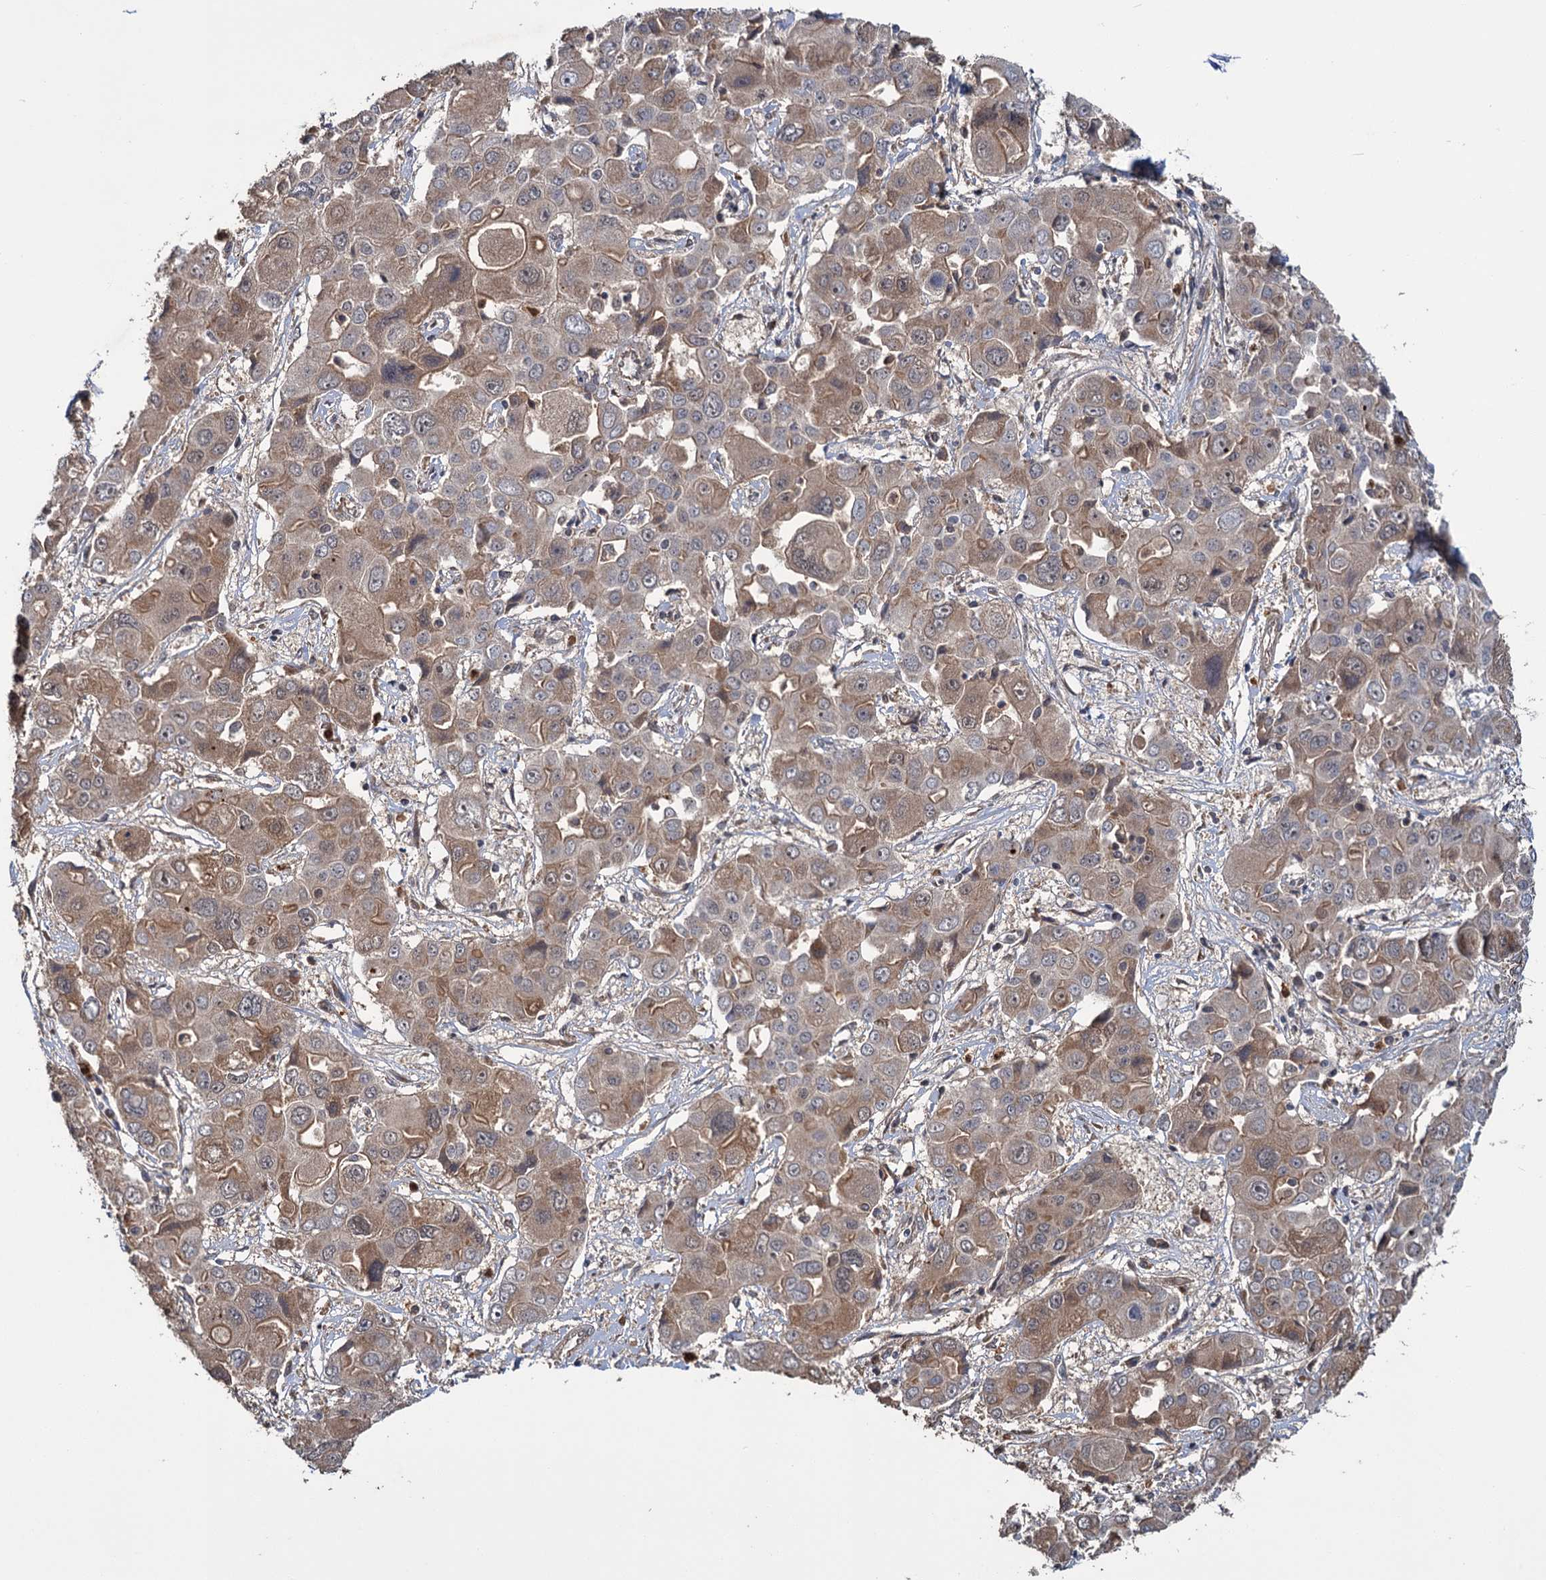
{"staining": {"intensity": "moderate", "quantity": "25%-75%", "location": "cytoplasmic/membranous"}, "tissue": "liver cancer", "cell_type": "Tumor cells", "image_type": "cancer", "snomed": [{"axis": "morphology", "description": "Cholangiocarcinoma"}, {"axis": "topography", "description": "Liver"}], "caption": "Moderate cytoplasmic/membranous staining is appreciated in approximately 25%-75% of tumor cells in liver cancer (cholangiocarcinoma).", "gene": "KANSL2", "patient": {"sex": "male", "age": 67}}